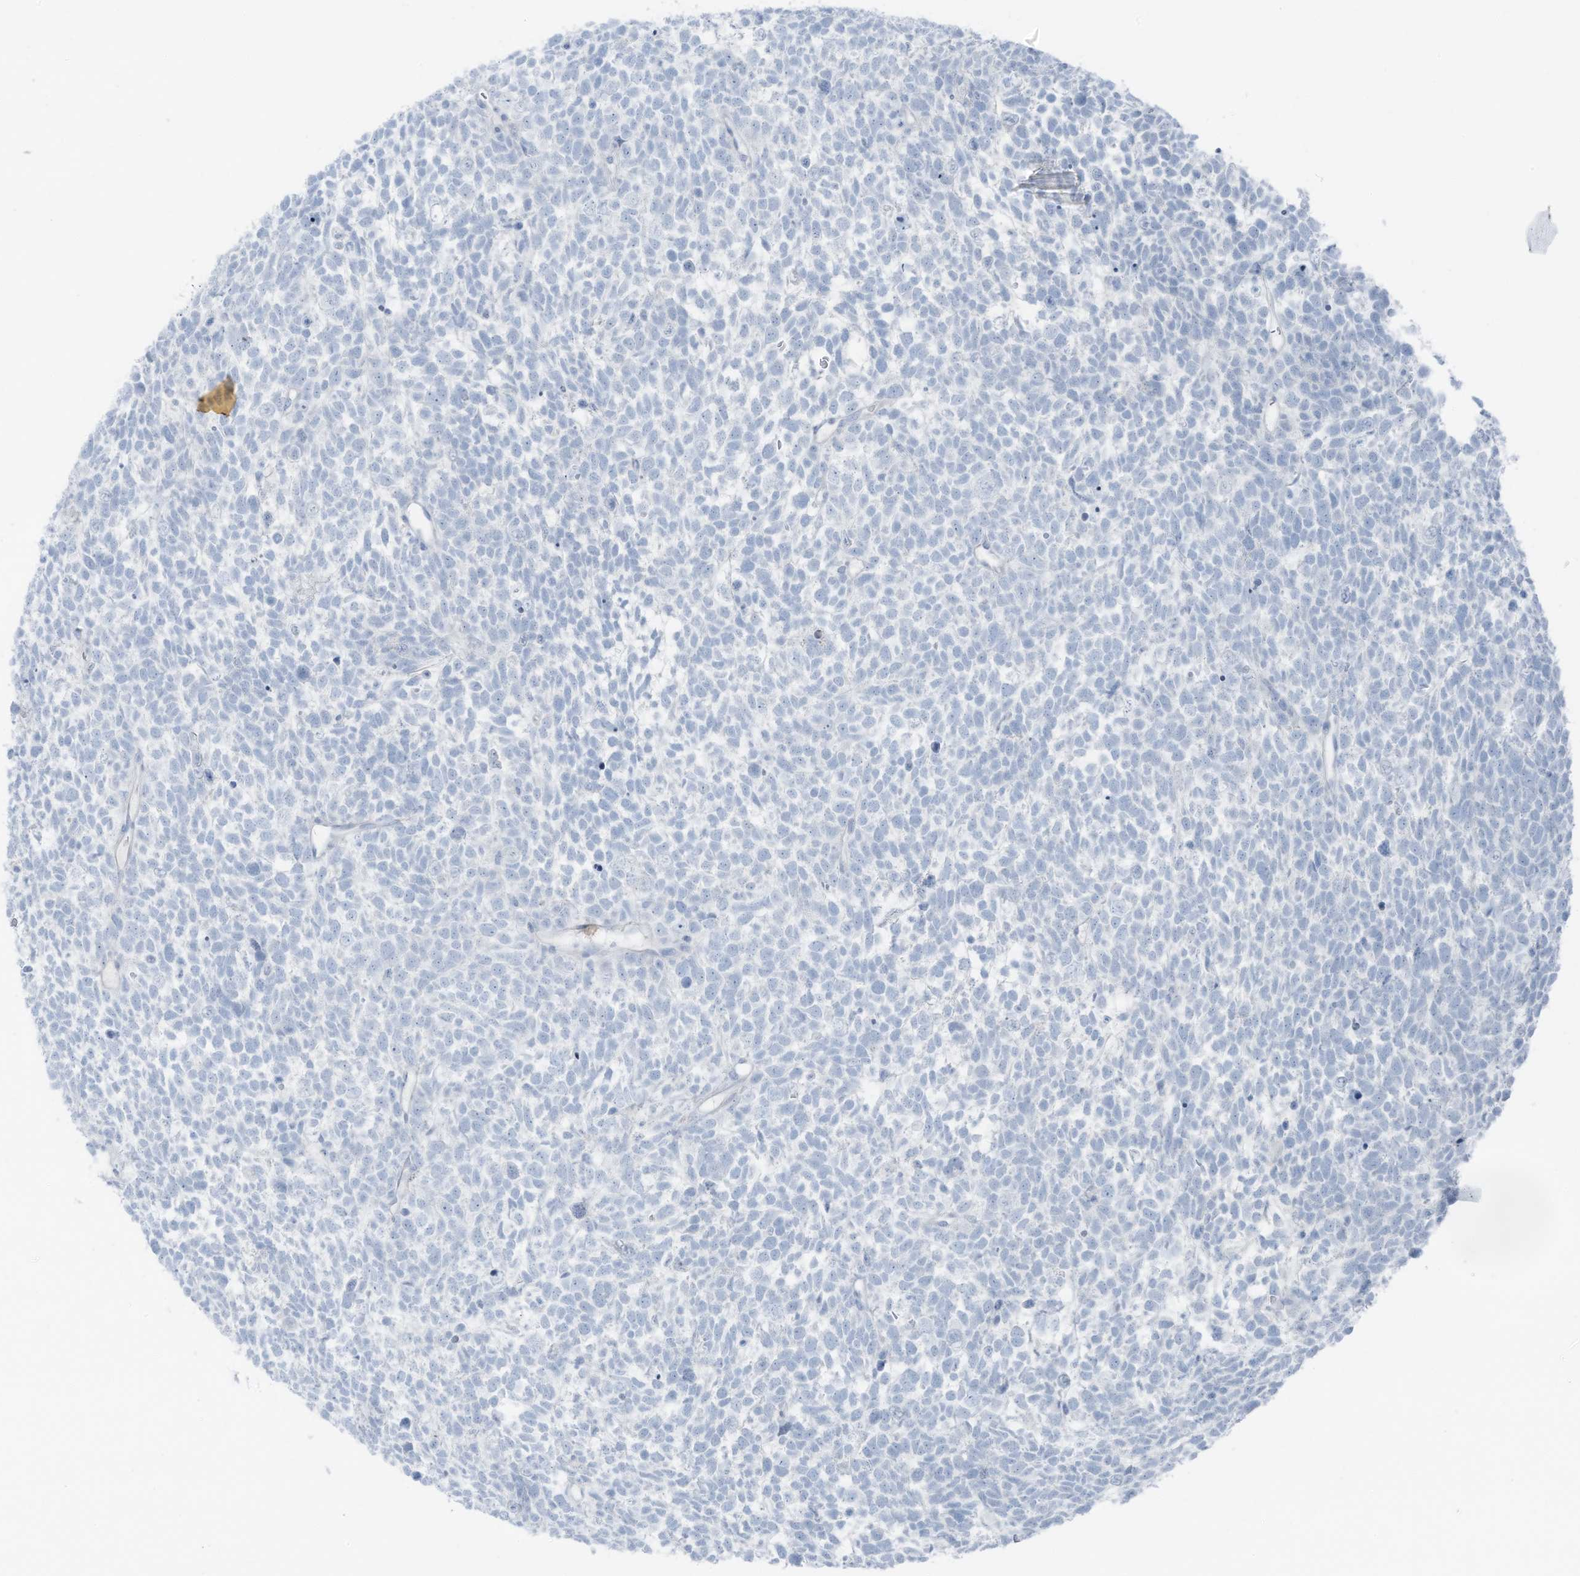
{"staining": {"intensity": "negative", "quantity": "none", "location": "none"}, "tissue": "urothelial cancer", "cell_type": "Tumor cells", "image_type": "cancer", "snomed": [{"axis": "morphology", "description": "Urothelial carcinoma, High grade"}, {"axis": "topography", "description": "Urinary bladder"}], "caption": "Micrograph shows no significant protein expression in tumor cells of urothelial cancer.", "gene": "SLC25A43", "patient": {"sex": "female", "age": 82}}